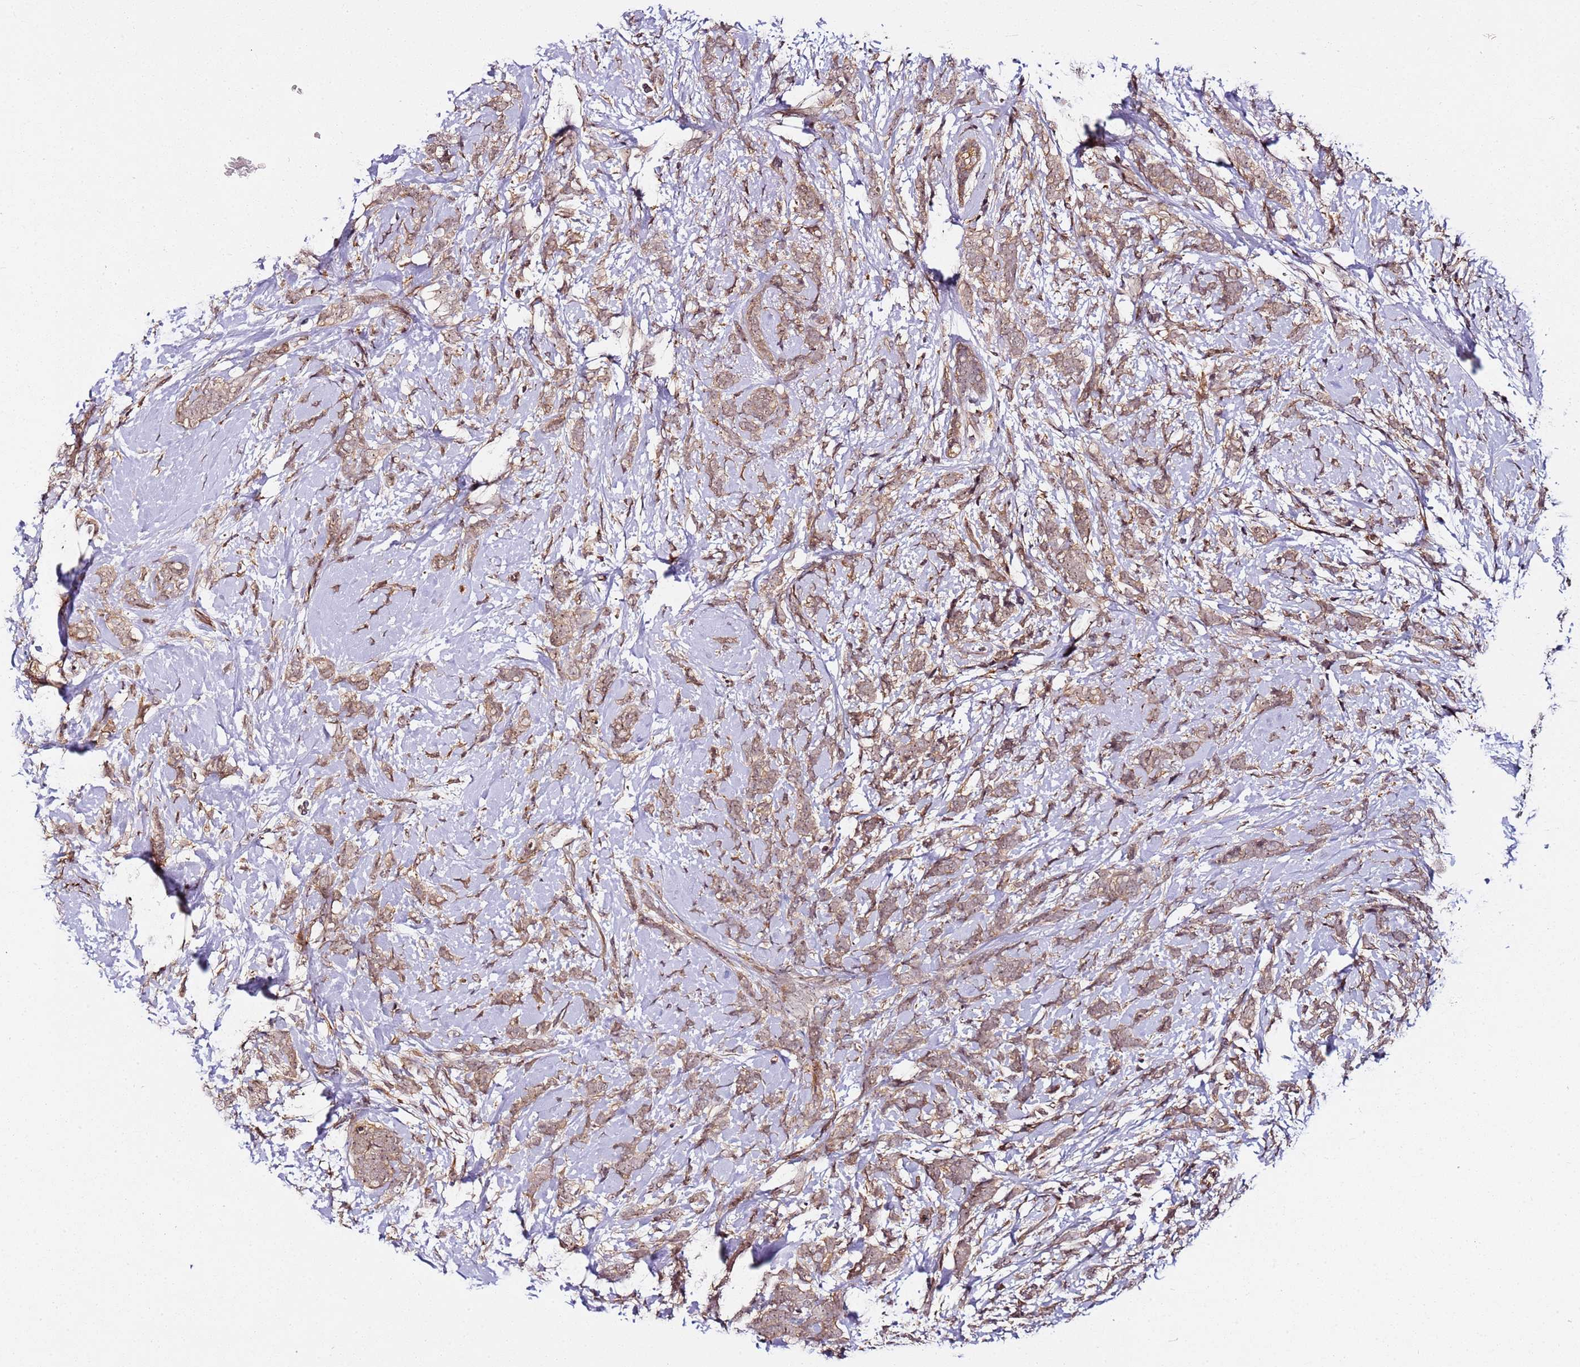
{"staining": {"intensity": "moderate", "quantity": ">75%", "location": "cytoplasmic/membranous"}, "tissue": "breast cancer", "cell_type": "Tumor cells", "image_type": "cancer", "snomed": [{"axis": "morphology", "description": "Lobular carcinoma"}, {"axis": "topography", "description": "Breast"}], "caption": "Moderate cytoplasmic/membranous protein staining is appreciated in approximately >75% of tumor cells in breast cancer. The staining is performed using DAB (3,3'-diaminobenzidine) brown chromogen to label protein expression. The nuclei are counter-stained blue using hematoxylin.", "gene": "PRMT7", "patient": {"sex": "female", "age": 58}}